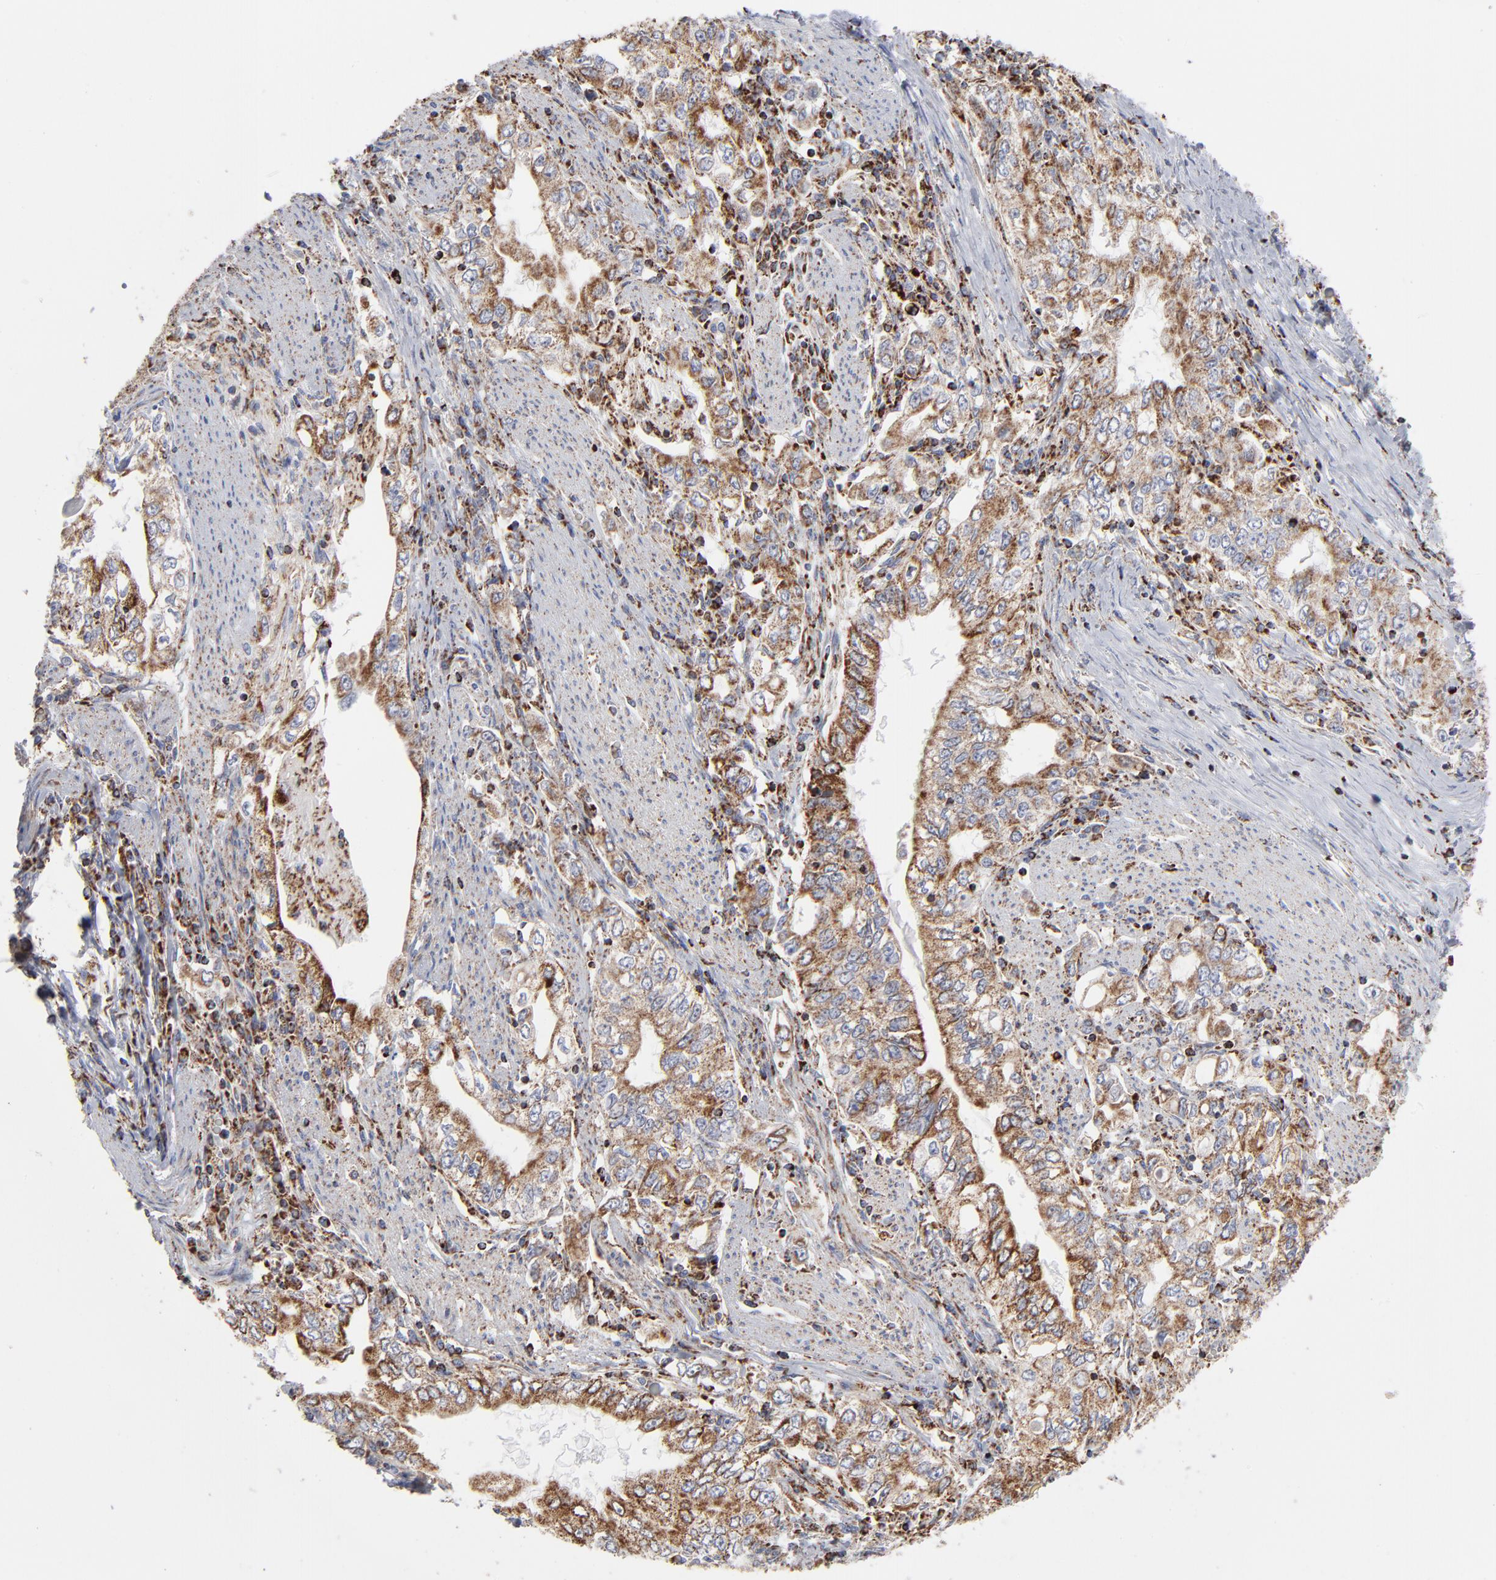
{"staining": {"intensity": "strong", "quantity": ">75%", "location": "cytoplasmic/membranous"}, "tissue": "stomach cancer", "cell_type": "Tumor cells", "image_type": "cancer", "snomed": [{"axis": "morphology", "description": "Adenocarcinoma, NOS"}, {"axis": "topography", "description": "Stomach, lower"}], "caption": "IHC micrograph of human adenocarcinoma (stomach) stained for a protein (brown), which demonstrates high levels of strong cytoplasmic/membranous positivity in approximately >75% of tumor cells.", "gene": "ASB3", "patient": {"sex": "female", "age": 72}}